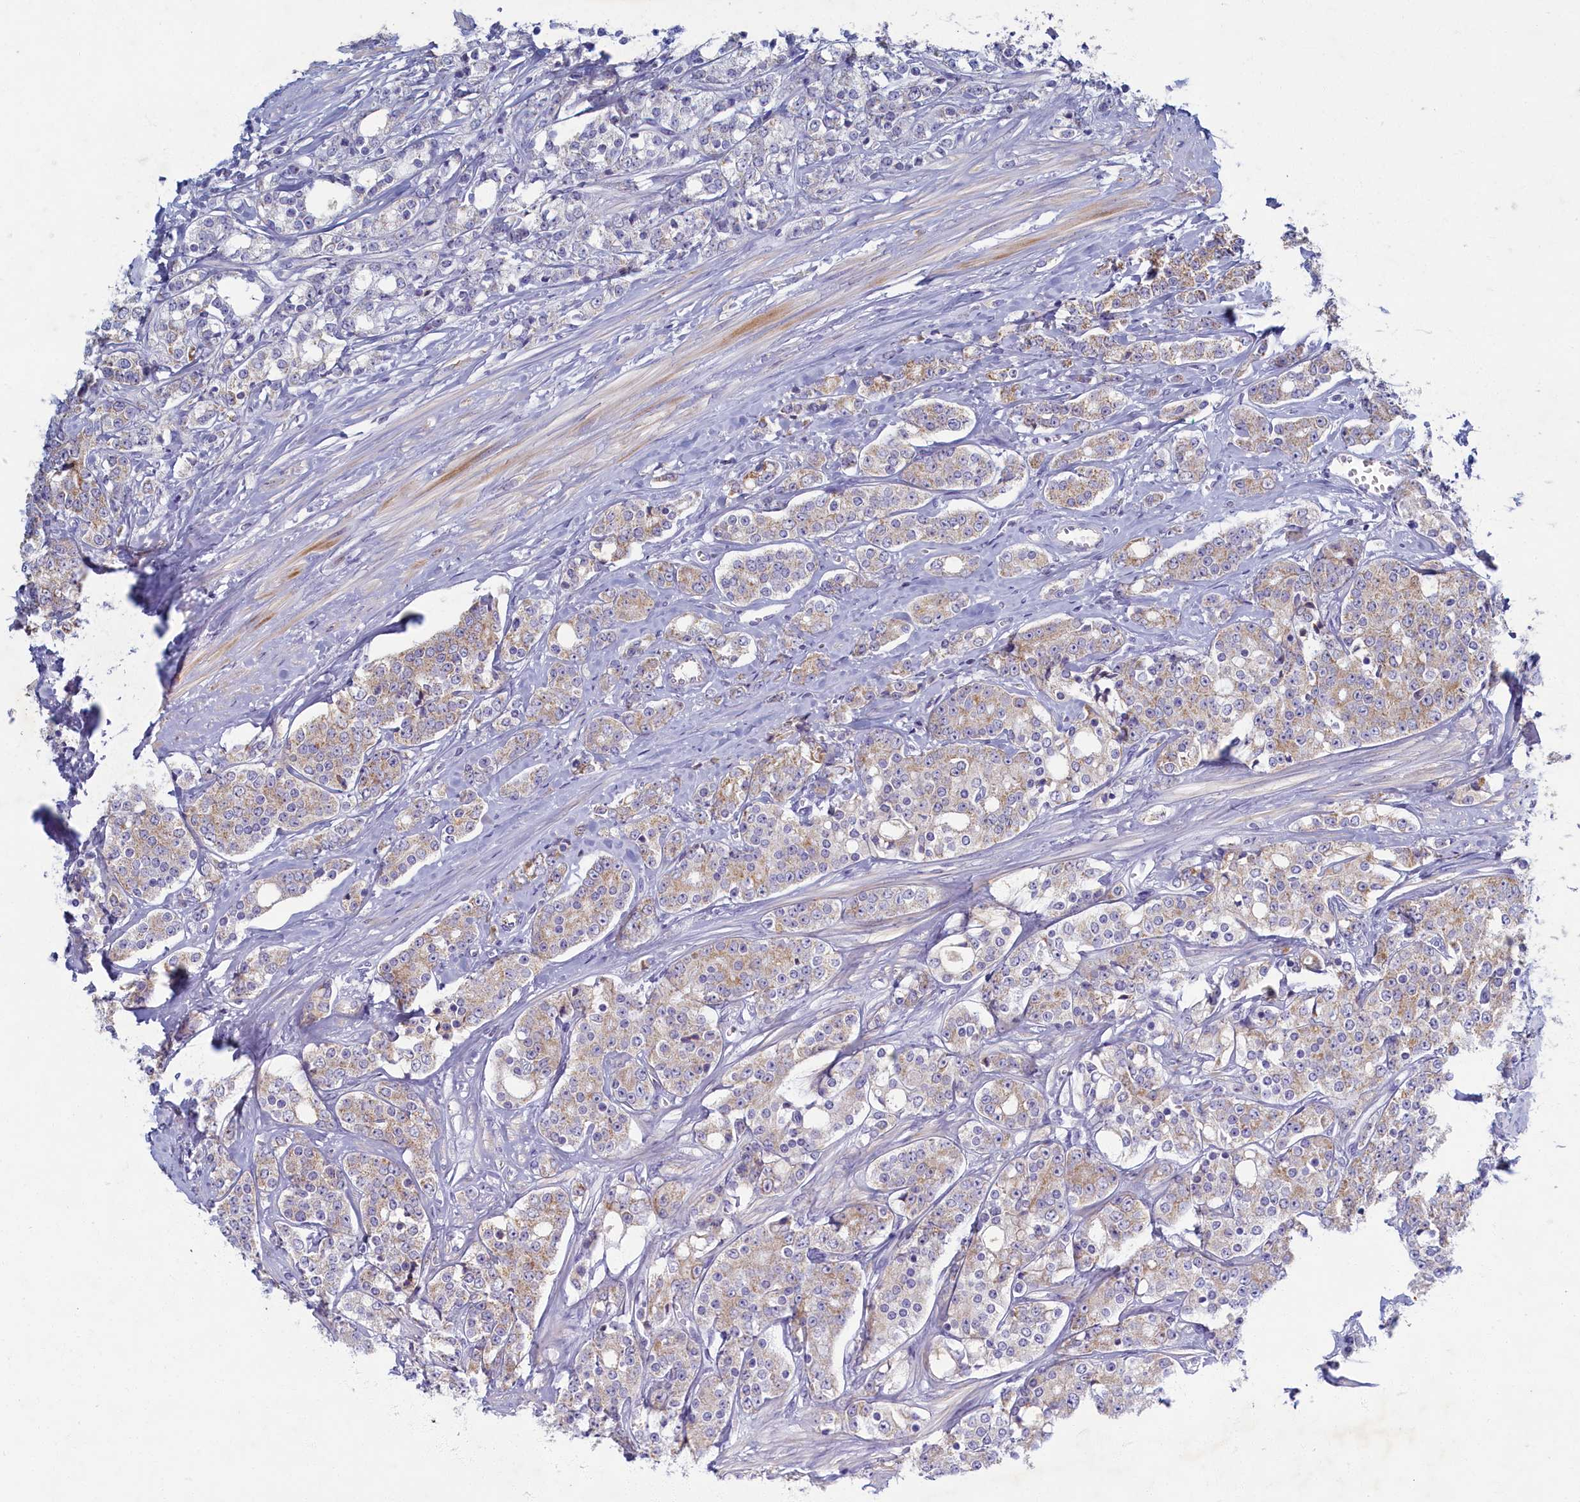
{"staining": {"intensity": "weak", "quantity": "25%-75%", "location": "cytoplasmic/membranous"}, "tissue": "prostate cancer", "cell_type": "Tumor cells", "image_type": "cancer", "snomed": [{"axis": "morphology", "description": "Adenocarcinoma, High grade"}, {"axis": "topography", "description": "Prostate"}], "caption": "High-magnification brightfield microscopy of prostate cancer (adenocarcinoma (high-grade)) stained with DAB (brown) and counterstained with hematoxylin (blue). tumor cells exhibit weak cytoplasmic/membranous expression is identified in about25%-75% of cells.", "gene": "OCIAD2", "patient": {"sex": "male", "age": 62}}